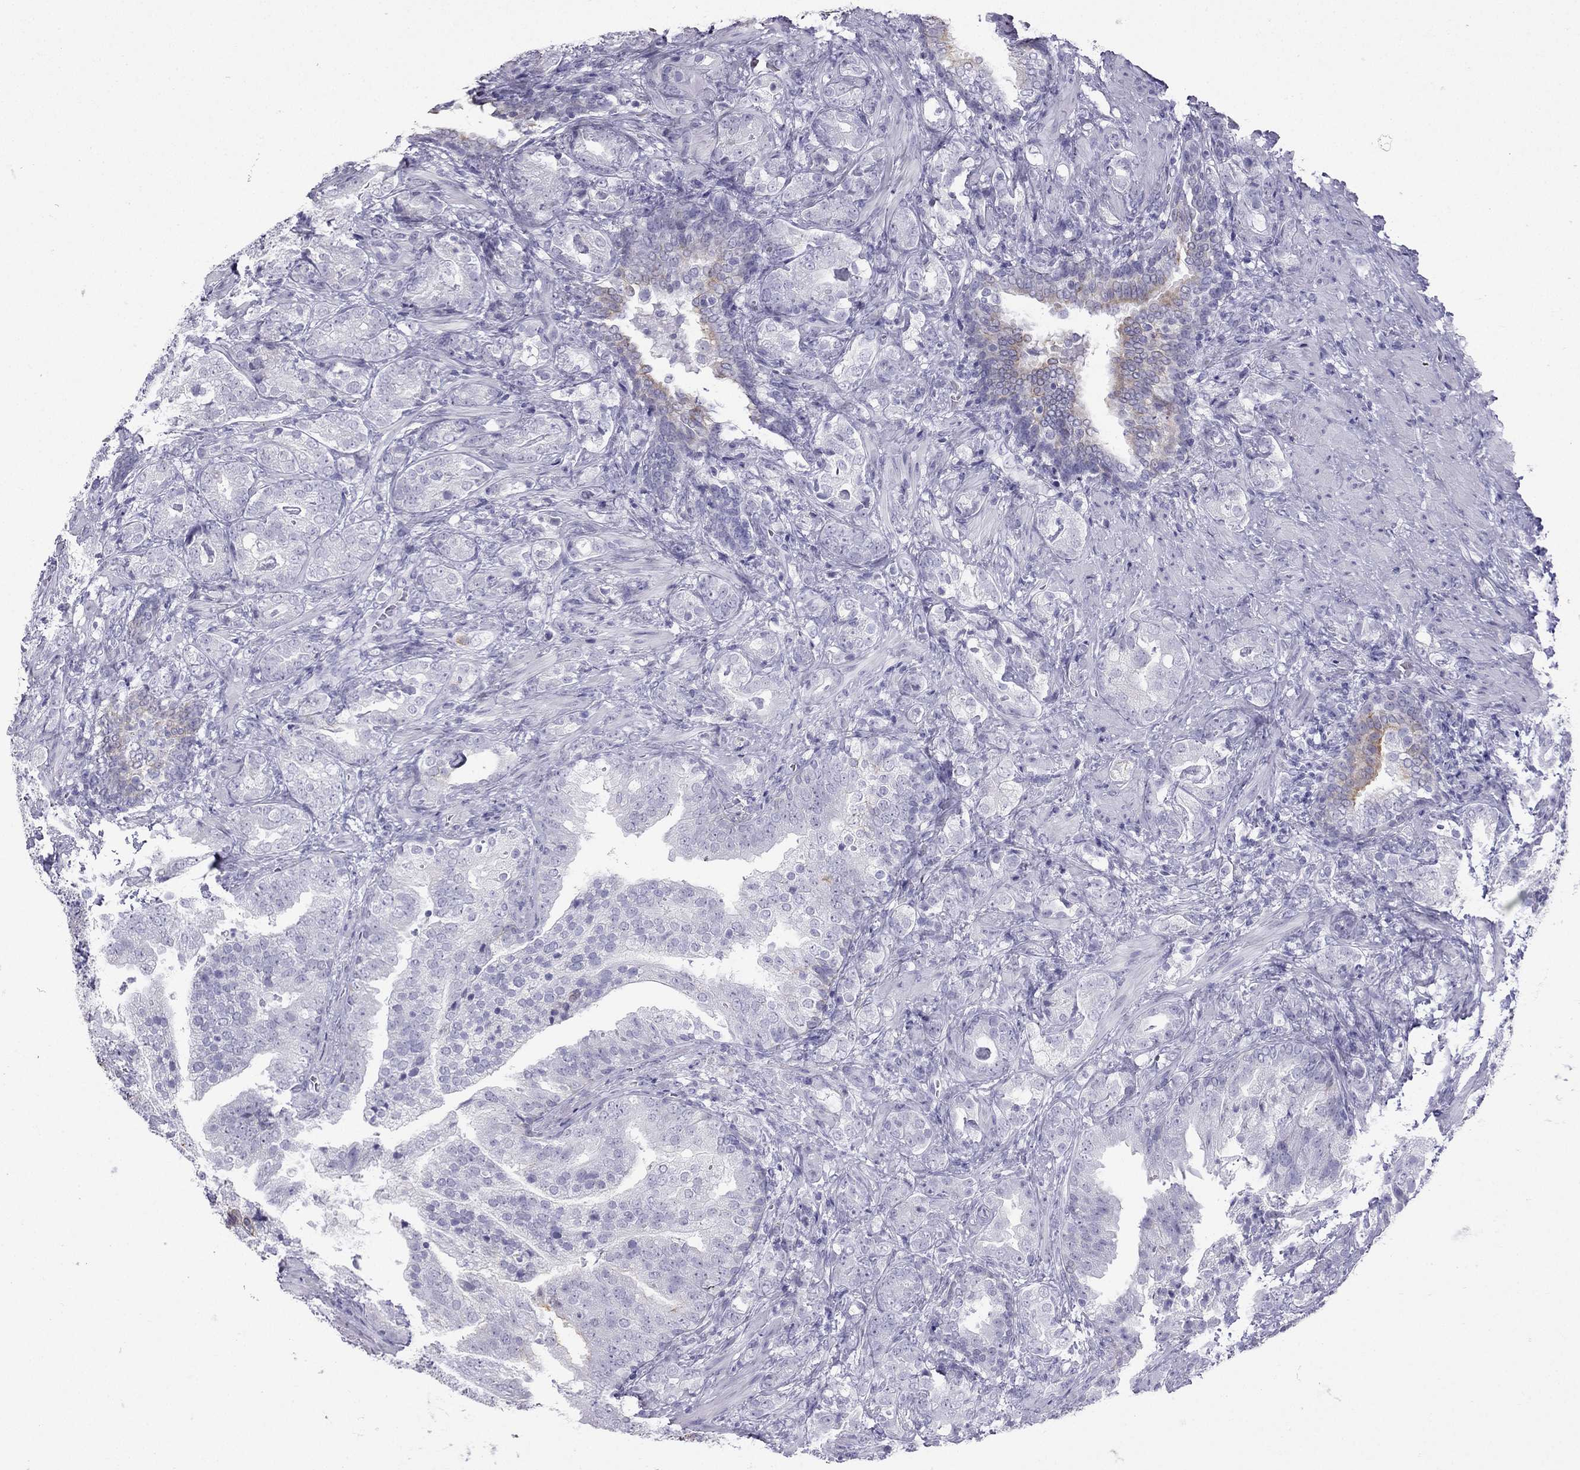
{"staining": {"intensity": "negative", "quantity": "none", "location": "none"}, "tissue": "prostate cancer", "cell_type": "Tumor cells", "image_type": "cancer", "snomed": [{"axis": "morphology", "description": "Adenocarcinoma, NOS"}, {"axis": "topography", "description": "Prostate"}], "caption": "DAB (3,3'-diaminobenzidine) immunohistochemical staining of human prostate cancer reveals no significant staining in tumor cells.", "gene": "GJA8", "patient": {"sex": "male", "age": 57}}